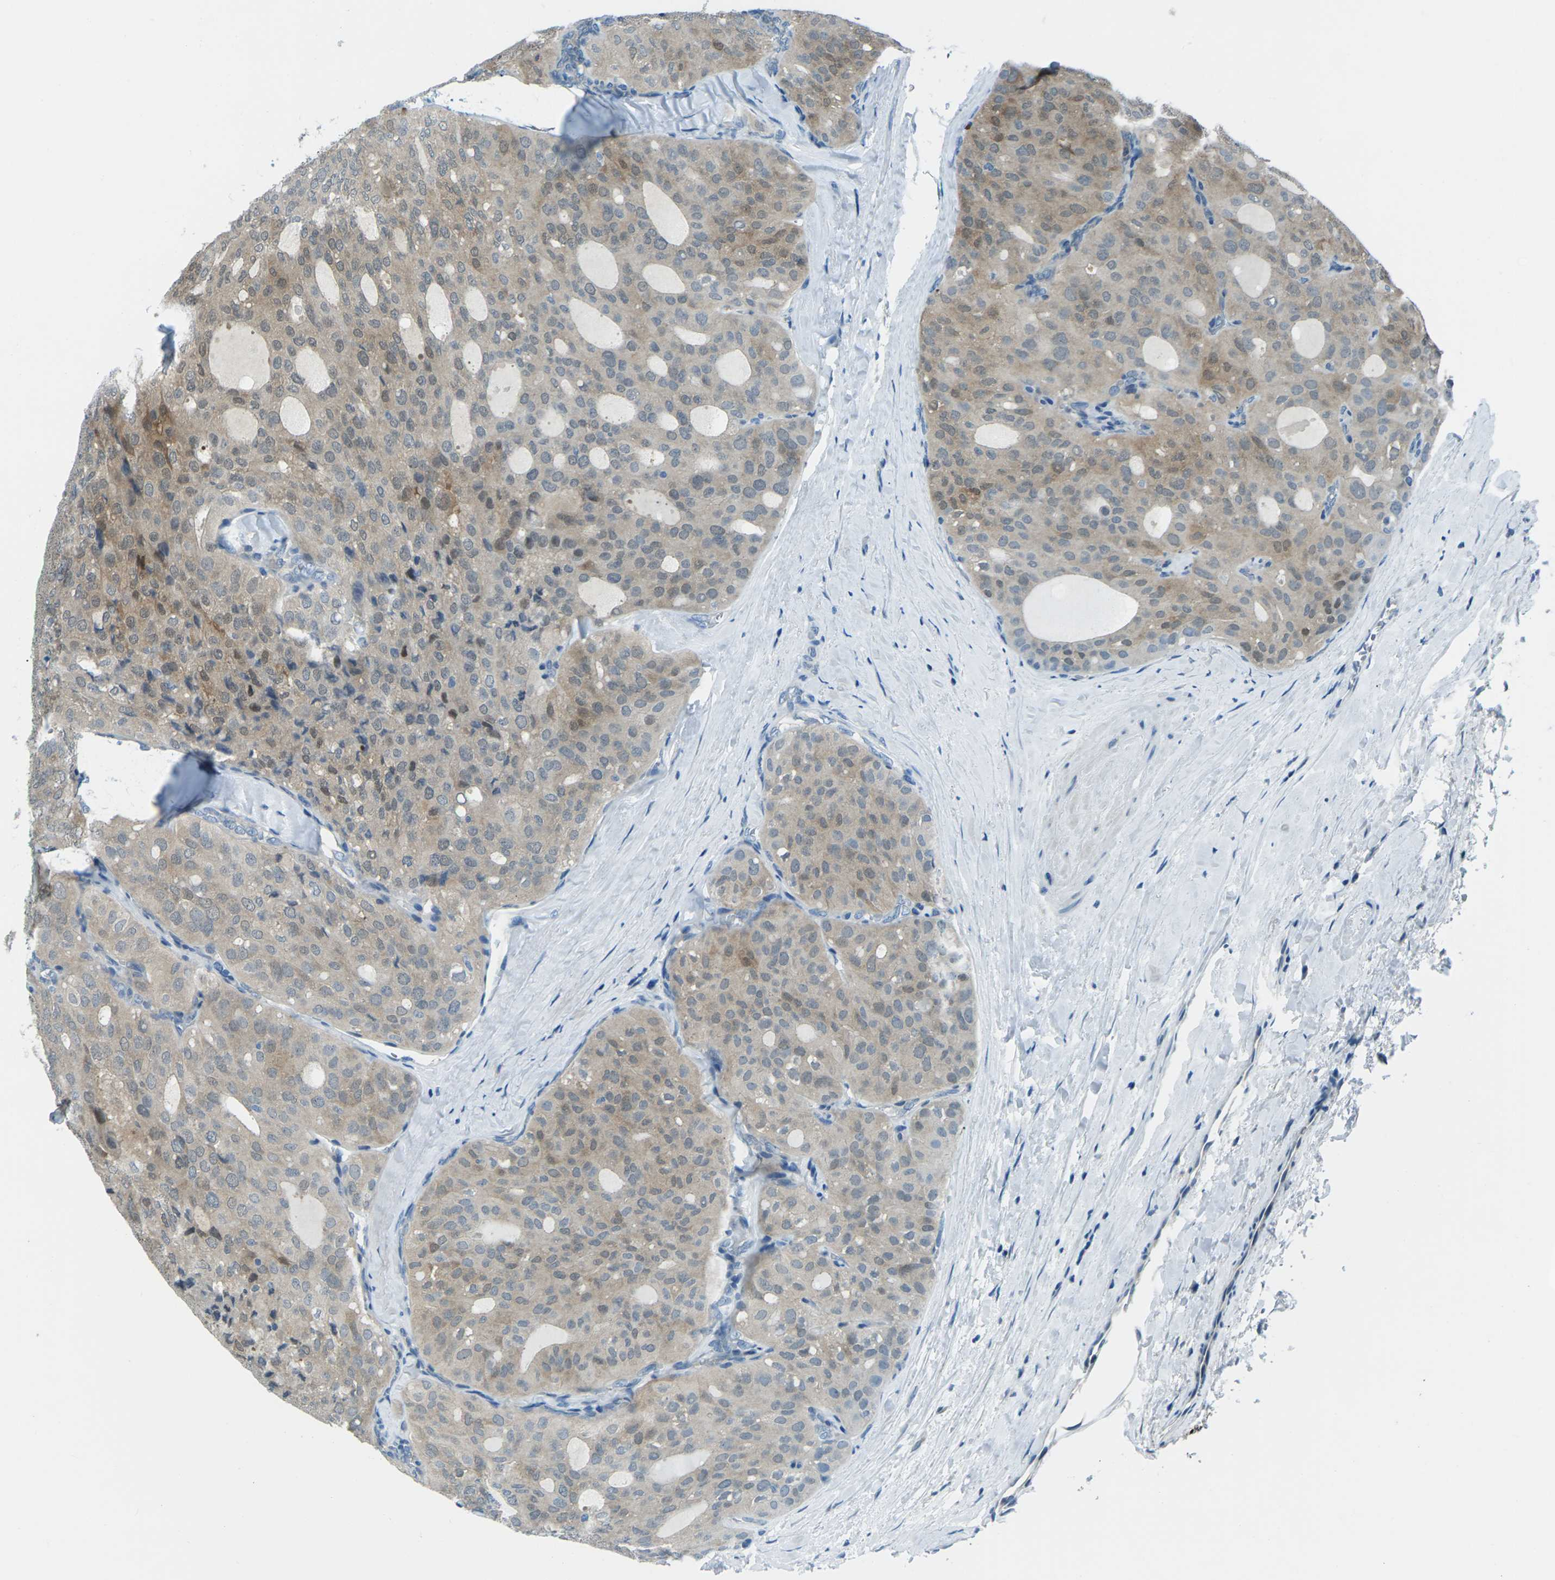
{"staining": {"intensity": "weak", "quantity": ">75%", "location": "cytoplasmic/membranous,nuclear"}, "tissue": "thyroid cancer", "cell_type": "Tumor cells", "image_type": "cancer", "snomed": [{"axis": "morphology", "description": "Follicular adenoma carcinoma, NOS"}, {"axis": "topography", "description": "Thyroid gland"}], "caption": "A high-resolution histopathology image shows IHC staining of follicular adenoma carcinoma (thyroid), which exhibits weak cytoplasmic/membranous and nuclear positivity in about >75% of tumor cells.", "gene": "NANOS2", "patient": {"sex": "male", "age": 75}}